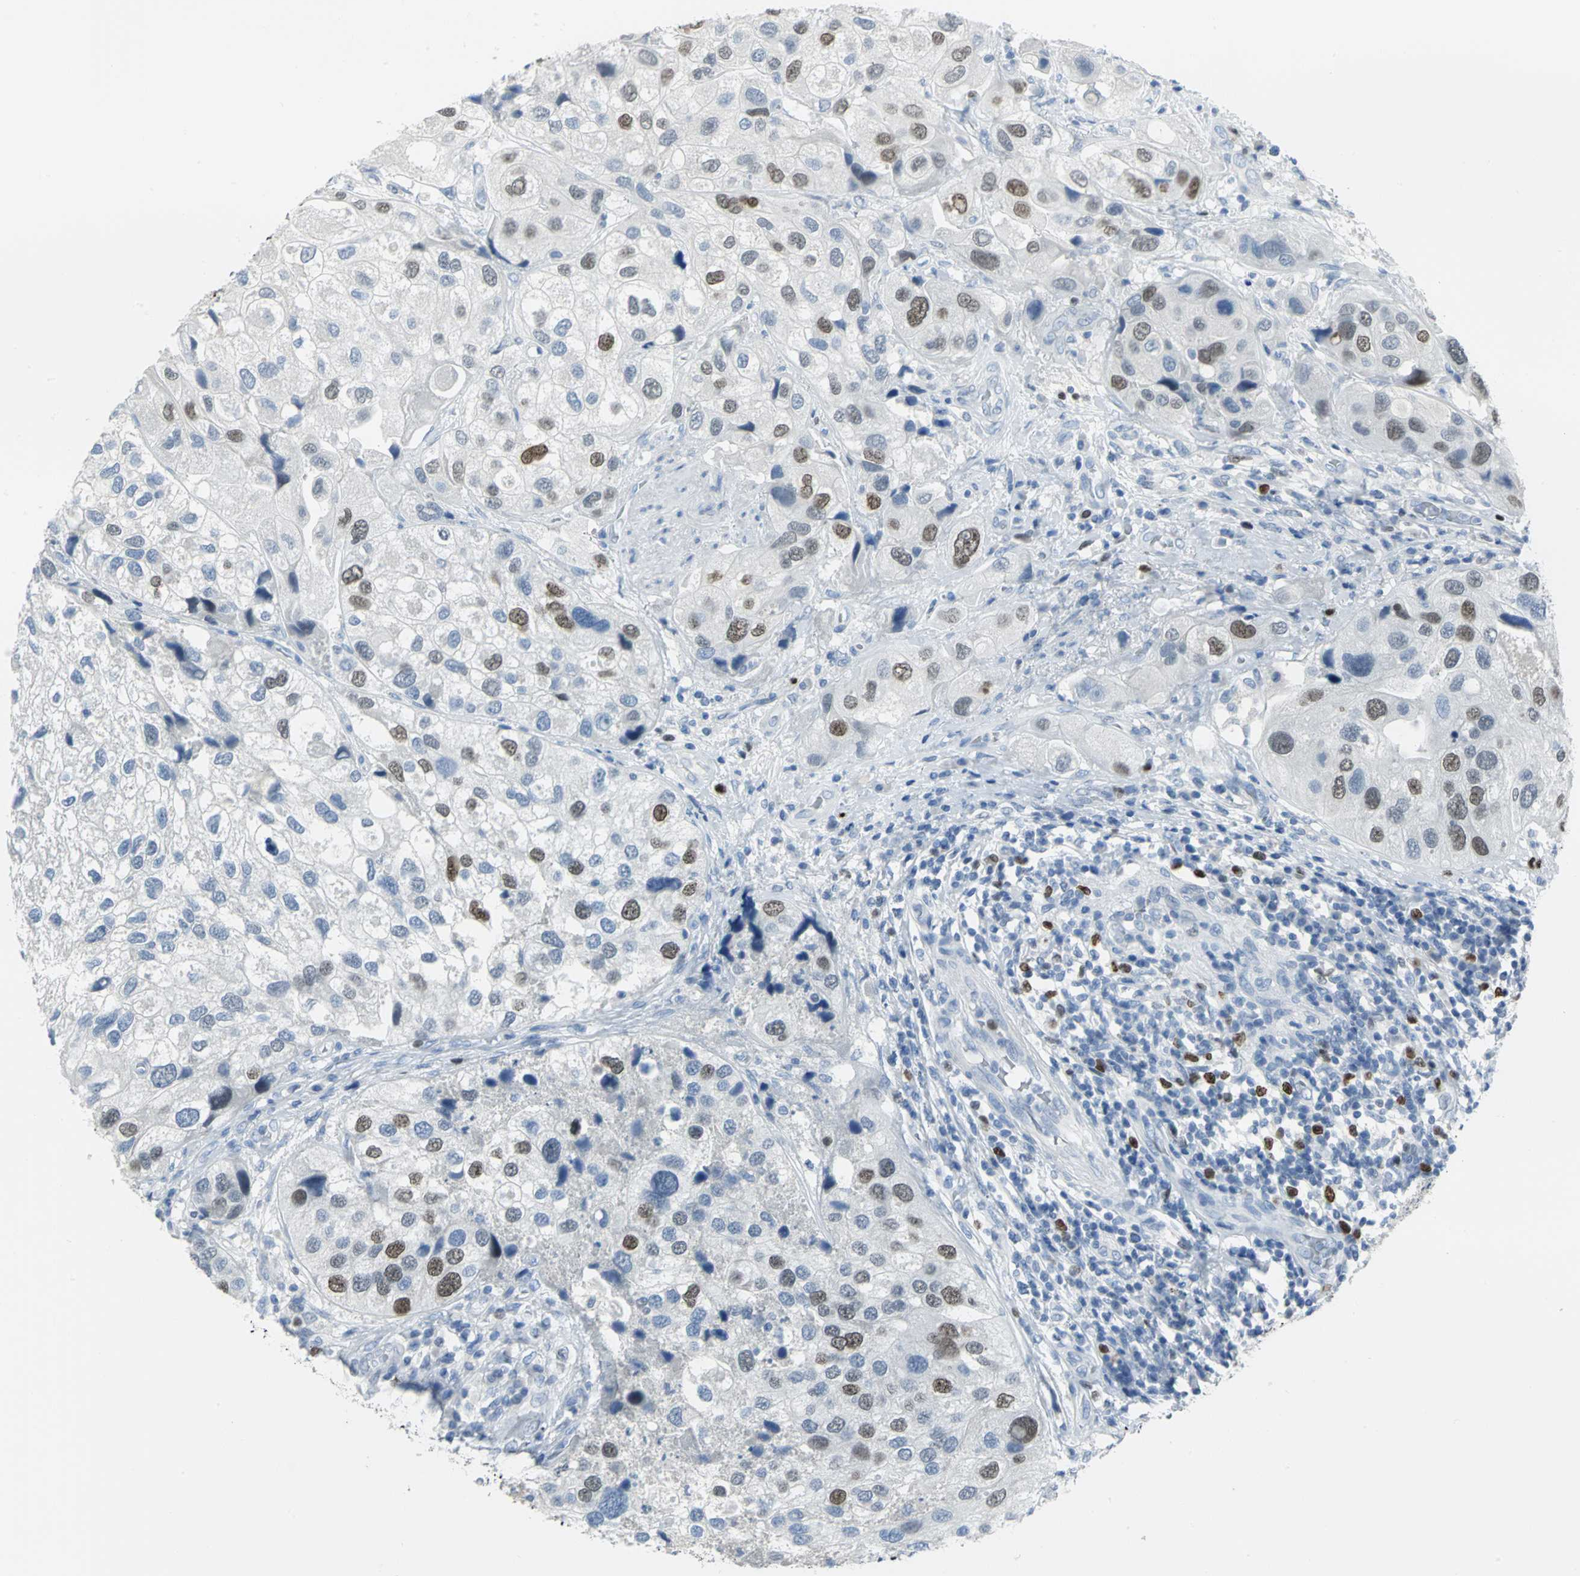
{"staining": {"intensity": "moderate", "quantity": "25%-75%", "location": "nuclear"}, "tissue": "urothelial cancer", "cell_type": "Tumor cells", "image_type": "cancer", "snomed": [{"axis": "morphology", "description": "Urothelial carcinoma, High grade"}, {"axis": "topography", "description": "Urinary bladder"}], "caption": "Moderate nuclear protein staining is appreciated in about 25%-75% of tumor cells in urothelial cancer.", "gene": "MCM3", "patient": {"sex": "female", "age": 64}}